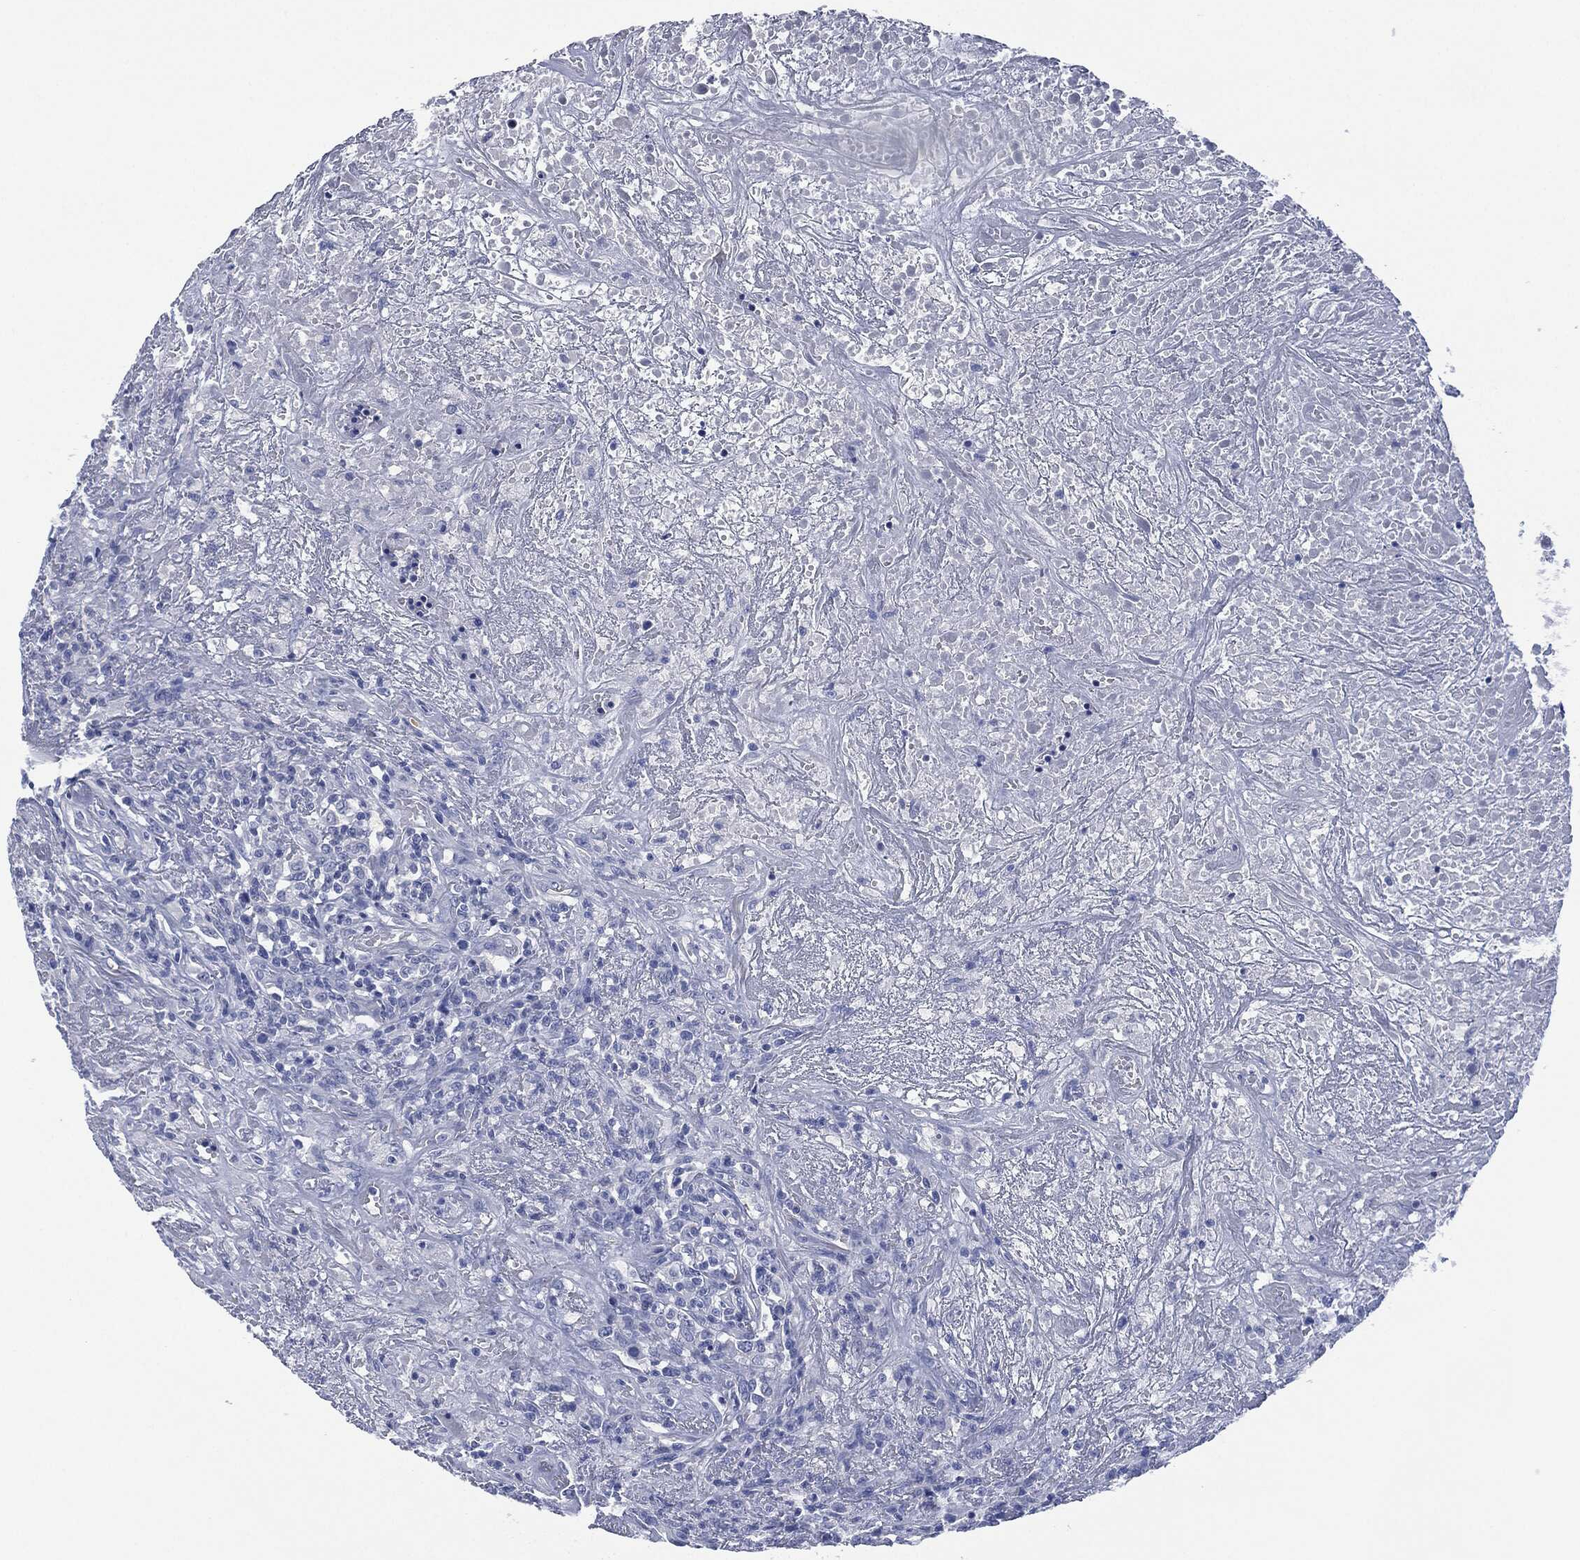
{"staining": {"intensity": "negative", "quantity": "none", "location": "none"}, "tissue": "lymphoma", "cell_type": "Tumor cells", "image_type": "cancer", "snomed": [{"axis": "morphology", "description": "Malignant lymphoma, non-Hodgkin's type, High grade"}, {"axis": "topography", "description": "Lung"}], "caption": "Tumor cells show no significant protein expression in lymphoma.", "gene": "MUC16", "patient": {"sex": "male", "age": 79}}